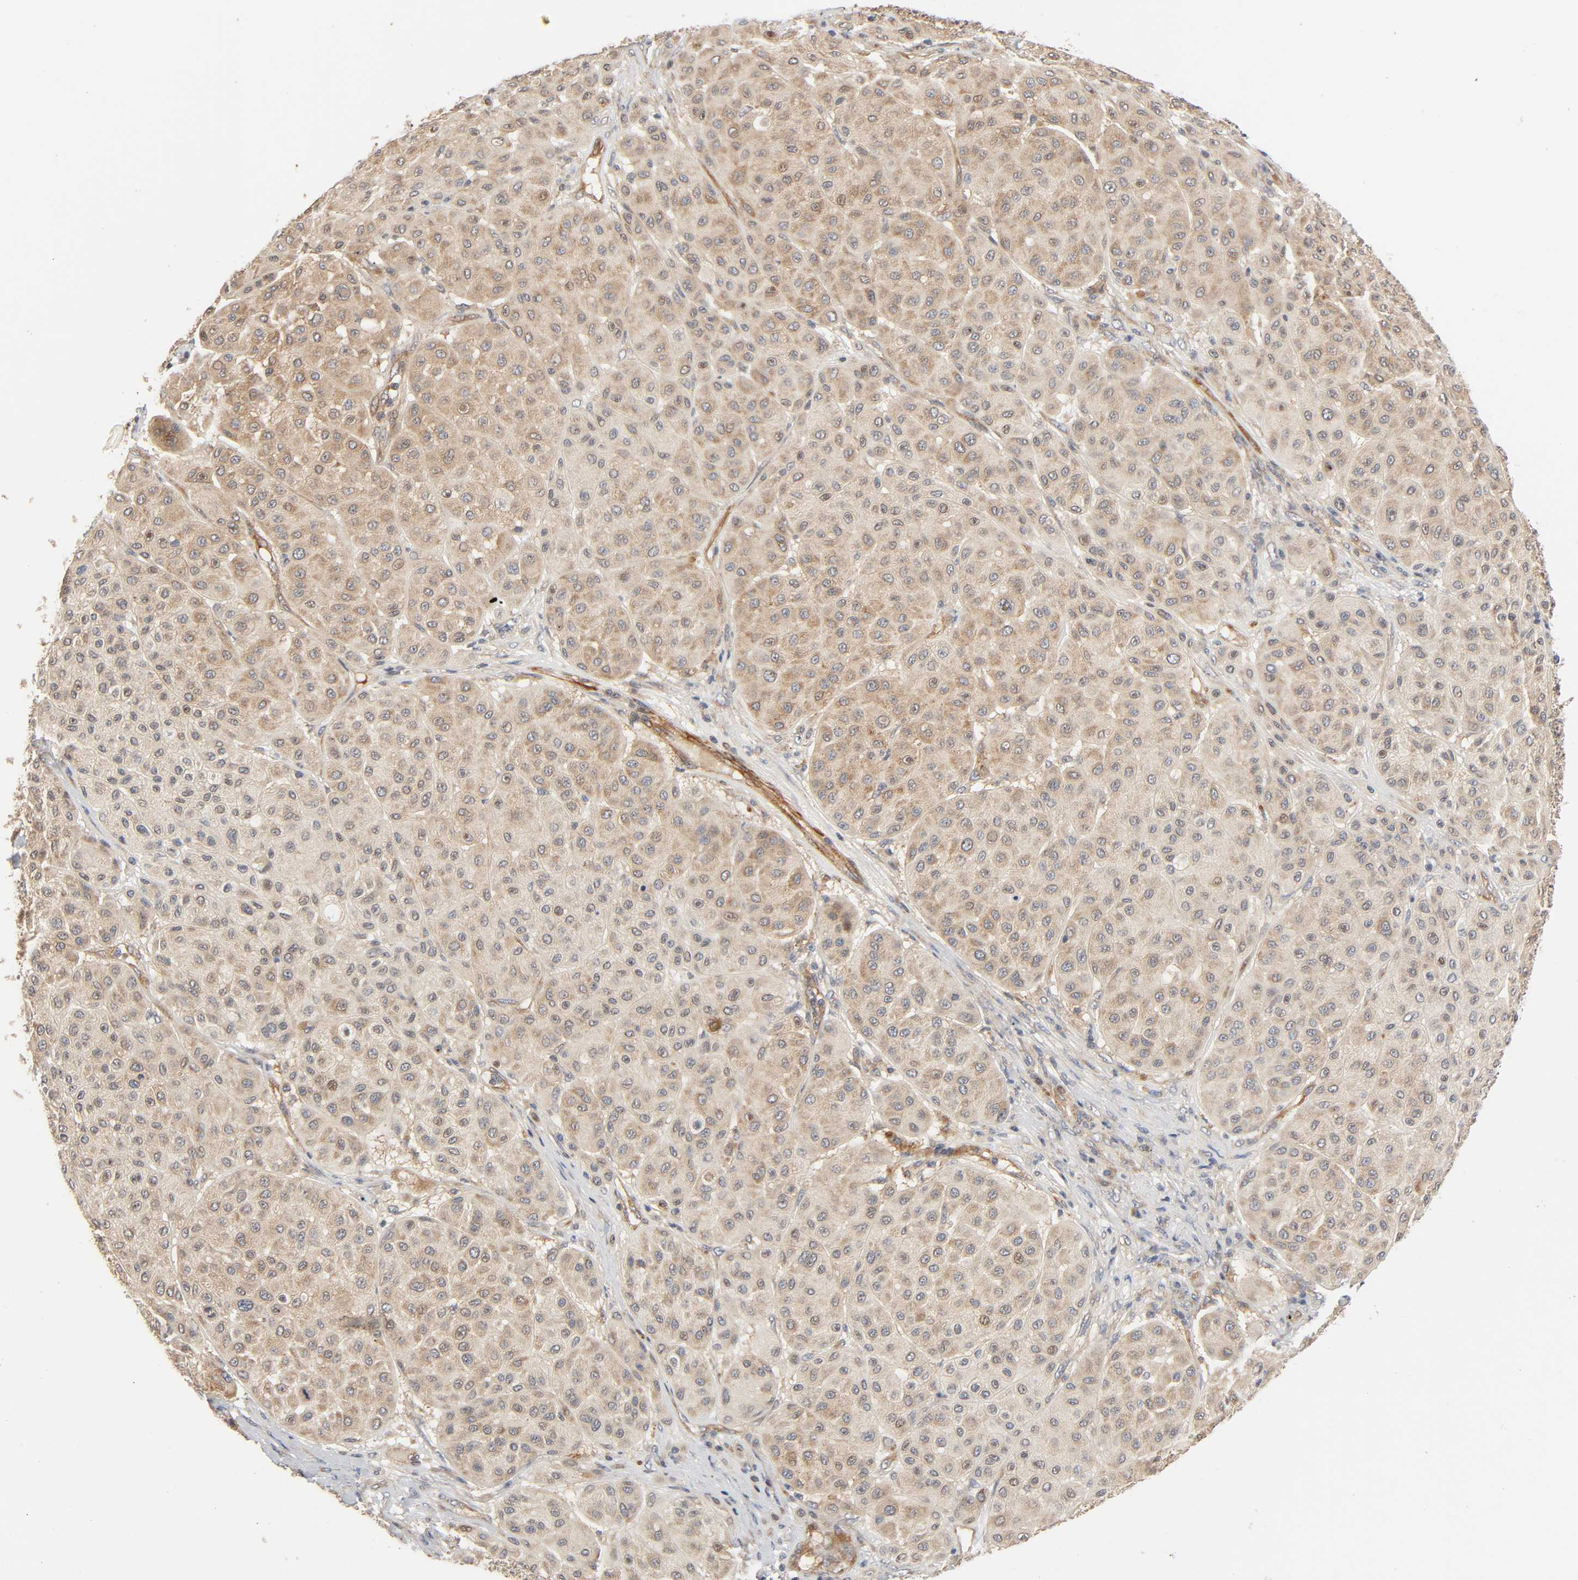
{"staining": {"intensity": "moderate", "quantity": ">75%", "location": "cytoplasmic/membranous,nuclear"}, "tissue": "melanoma", "cell_type": "Tumor cells", "image_type": "cancer", "snomed": [{"axis": "morphology", "description": "Normal tissue, NOS"}, {"axis": "morphology", "description": "Malignant melanoma, Metastatic site"}, {"axis": "topography", "description": "Skin"}], "caption": "This is a histology image of IHC staining of melanoma, which shows moderate expression in the cytoplasmic/membranous and nuclear of tumor cells.", "gene": "NEMF", "patient": {"sex": "male", "age": 41}}